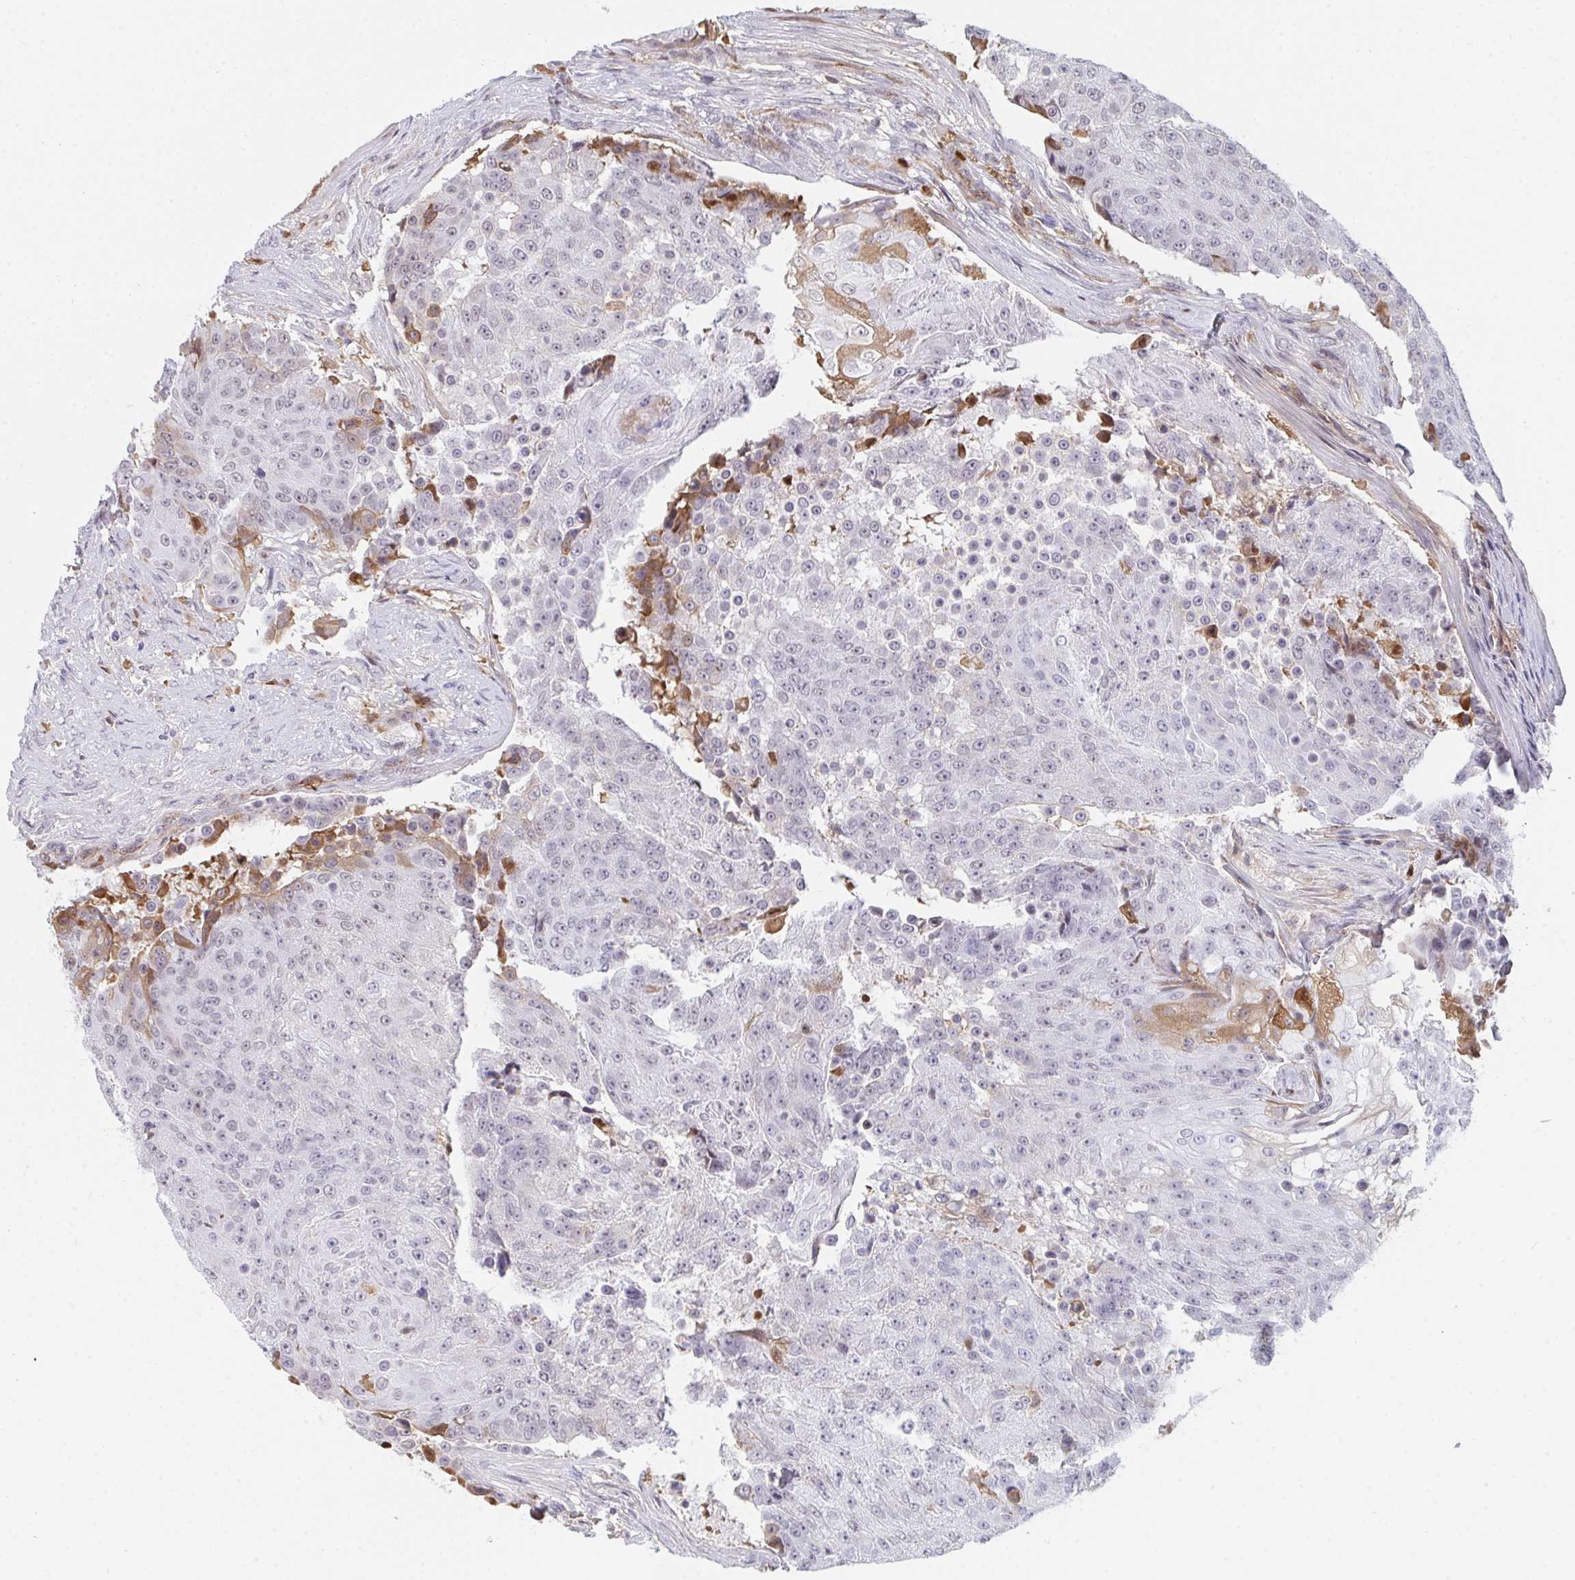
{"staining": {"intensity": "negative", "quantity": "none", "location": "none"}, "tissue": "urothelial cancer", "cell_type": "Tumor cells", "image_type": "cancer", "snomed": [{"axis": "morphology", "description": "Urothelial carcinoma, High grade"}, {"axis": "topography", "description": "Urinary bladder"}], "caption": "Tumor cells show no significant positivity in urothelial cancer.", "gene": "DSCAML1", "patient": {"sex": "female", "age": 63}}